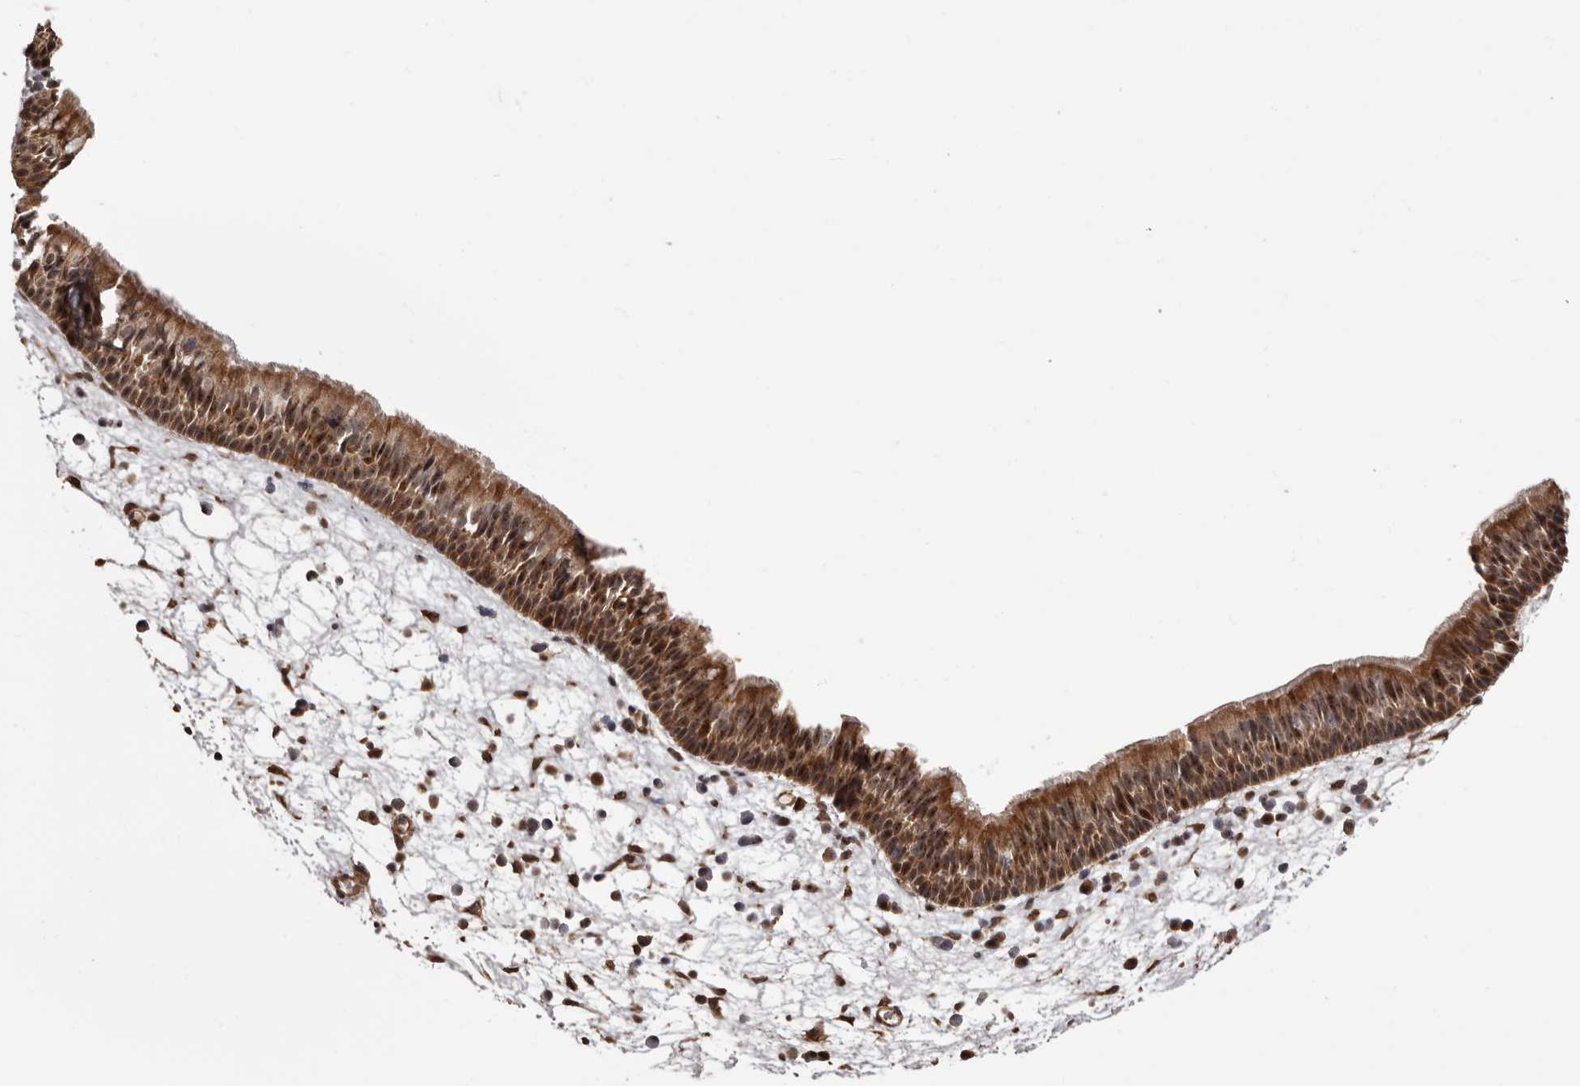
{"staining": {"intensity": "moderate", "quantity": ">75%", "location": "cytoplasmic/membranous,nuclear"}, "tissue": "nasopharynx", "cell_type": "Respiratory epithelial cells", "image_type": "normal", "snomed": [{"axis": "morphology", "description": "Normal tissue, NOS"}, {"axis": "morphology", "description": "Inflammation, NOS"}, {"axis": "morphology", "description": "Malignant melanoma, Metastatic site"}, {"axis": "topography", "description": "Nasopharynx"}], "caption": "Immunohistochemistry (IHC) of normal nasopharynx shows medium levels of moderate cytoplasmic/membranous,nuclear positivity in about >75% of respiratory epithelial cells. (DAB (3,3'-diaminobenzidine) IHC with brightfield microscopy, high magnification).", "gene": "ZCCHC7", "patient": {"sex": "male", "age": 70}}